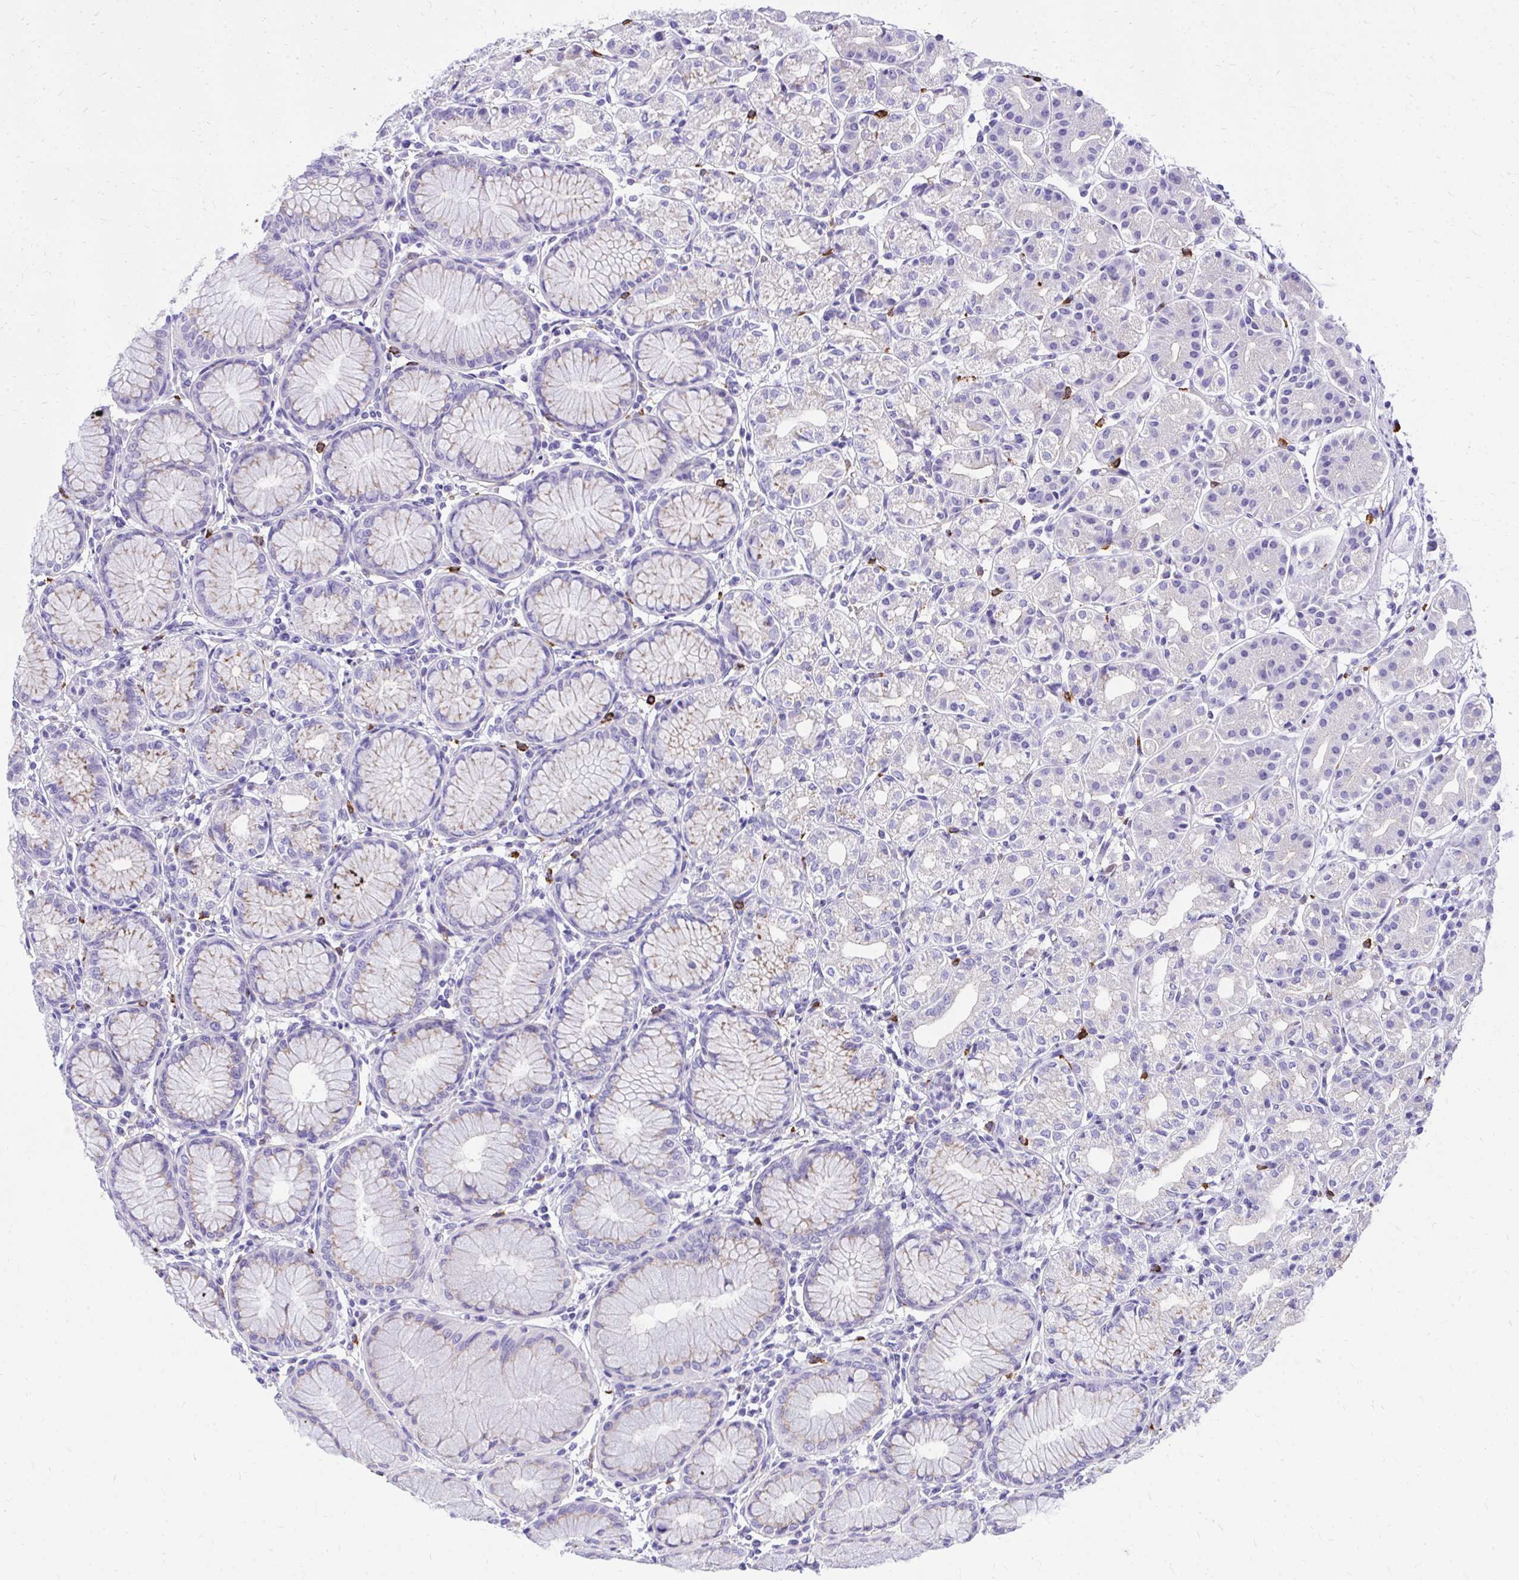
{"staining": {"intensity": "negative", "quantity": "none", "location": "none"}, "tissue": "stomach", "cell_type": "Glandular cells", "image_type": "normal", "snomed": [{"axis": "morphology", "description": "Normal tissue, NOS"}, {"axis": "topography", "description": "Stomach"}], "caption": "Normal stomach was stained to show a protein in brown. There is no significant expression in glandular cells.", "gene": "PSD", "patient": {"sex": "female", "age": 57}}